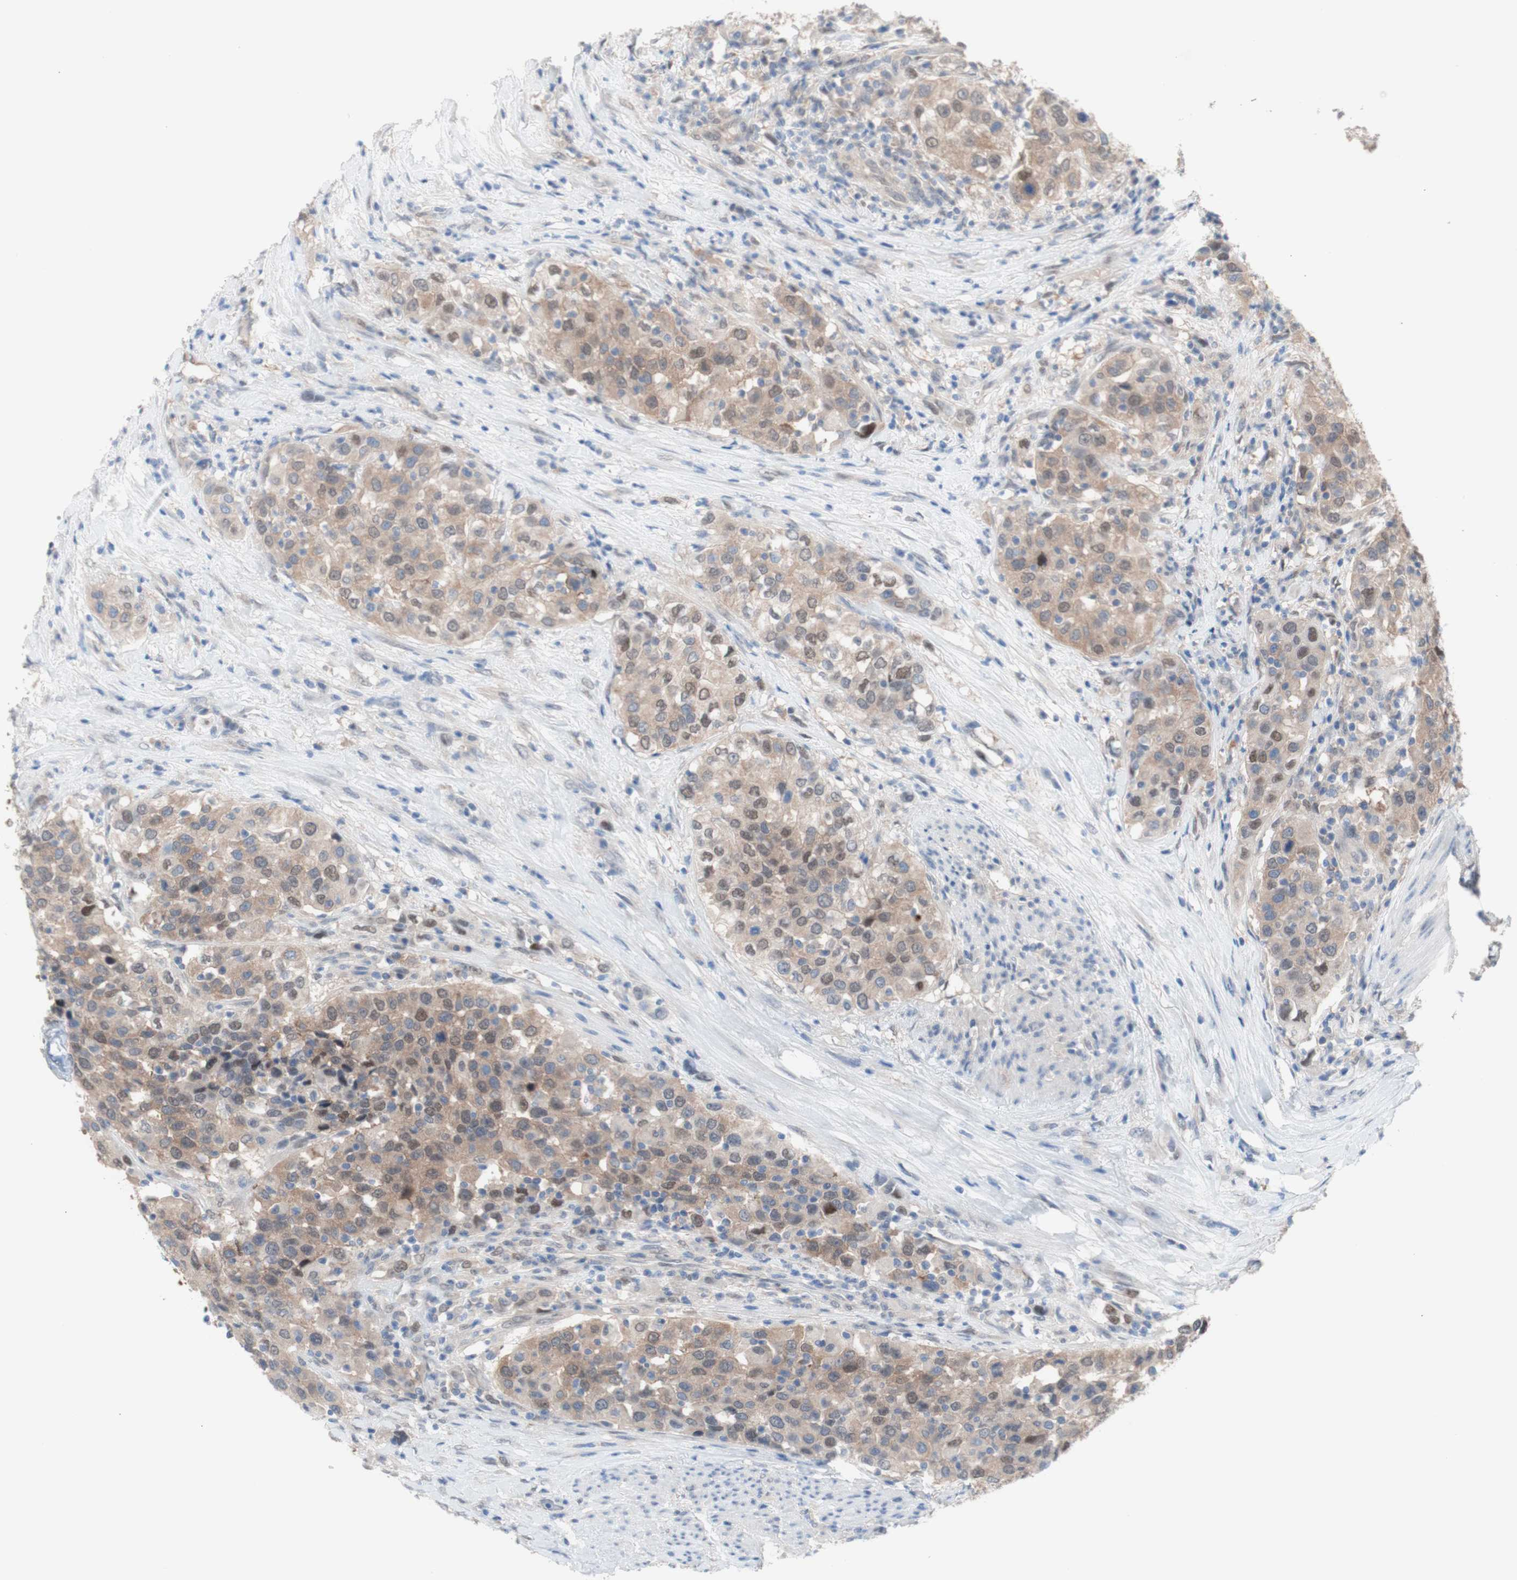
{"staining": {"intensity": "weak", "quantity": ">75%", "location": "cytoplasmic/membranous,nuclear"}, "tissue": "urothelial cancer", "cell_type": "Tumor cells", "image_type": "cancer", "snomed": [{"axis": "morphology", "description": "Urothelial carcinoma, High grade"}, {"axis": "topography", "description": "Urinary bladder"}], "caption": "Immunohistochemical staining of urothelial carcinoma (high-grade) reveals weak cytoplasmic/membranous and nuclear protein positivity in about >75% of tumor cells. (DAB (3,3'-diaminobenzidine) = brown stain, brightfield microscopy at high magnification).", "gene": "PRMT5", "patient": {"sex": "female", "age": 80}}